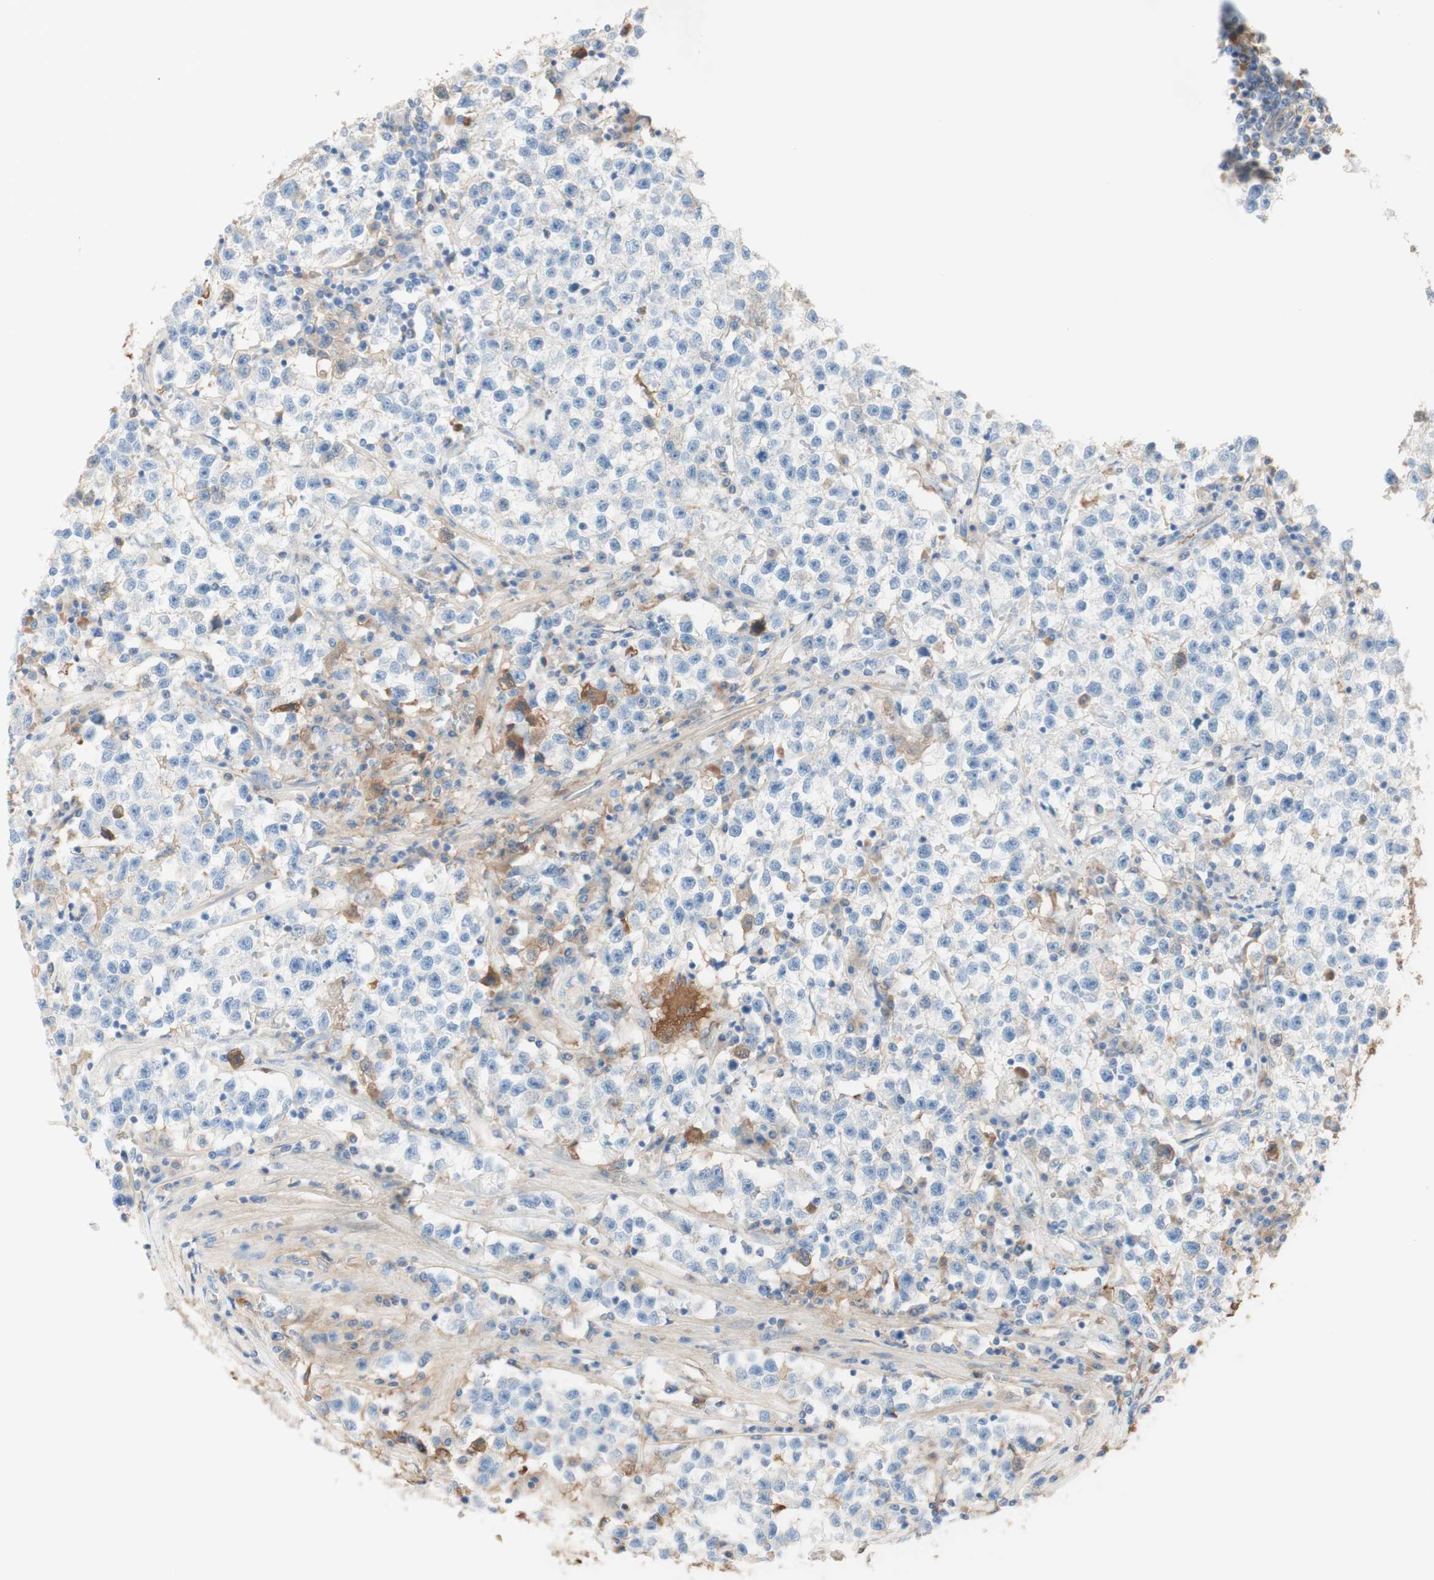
{"staining": {"intensity": "negative", "quantity": "none", "location": "none"}, "tissue": "testis cancer", "cell_type": "Tumor cells", "image_type": "cancer", "snomed": [{"axis": "morphology", "description": "Seminoma, NOS"}, {"axis": "topography", "description": "Testis"}], "caption": "DAB immunohistochemical staining of human seminoma (testis) exhibits no significant expression in tumor cells.", "gene": "KNG1", "patient": {"sex": "male", "age": 22}}